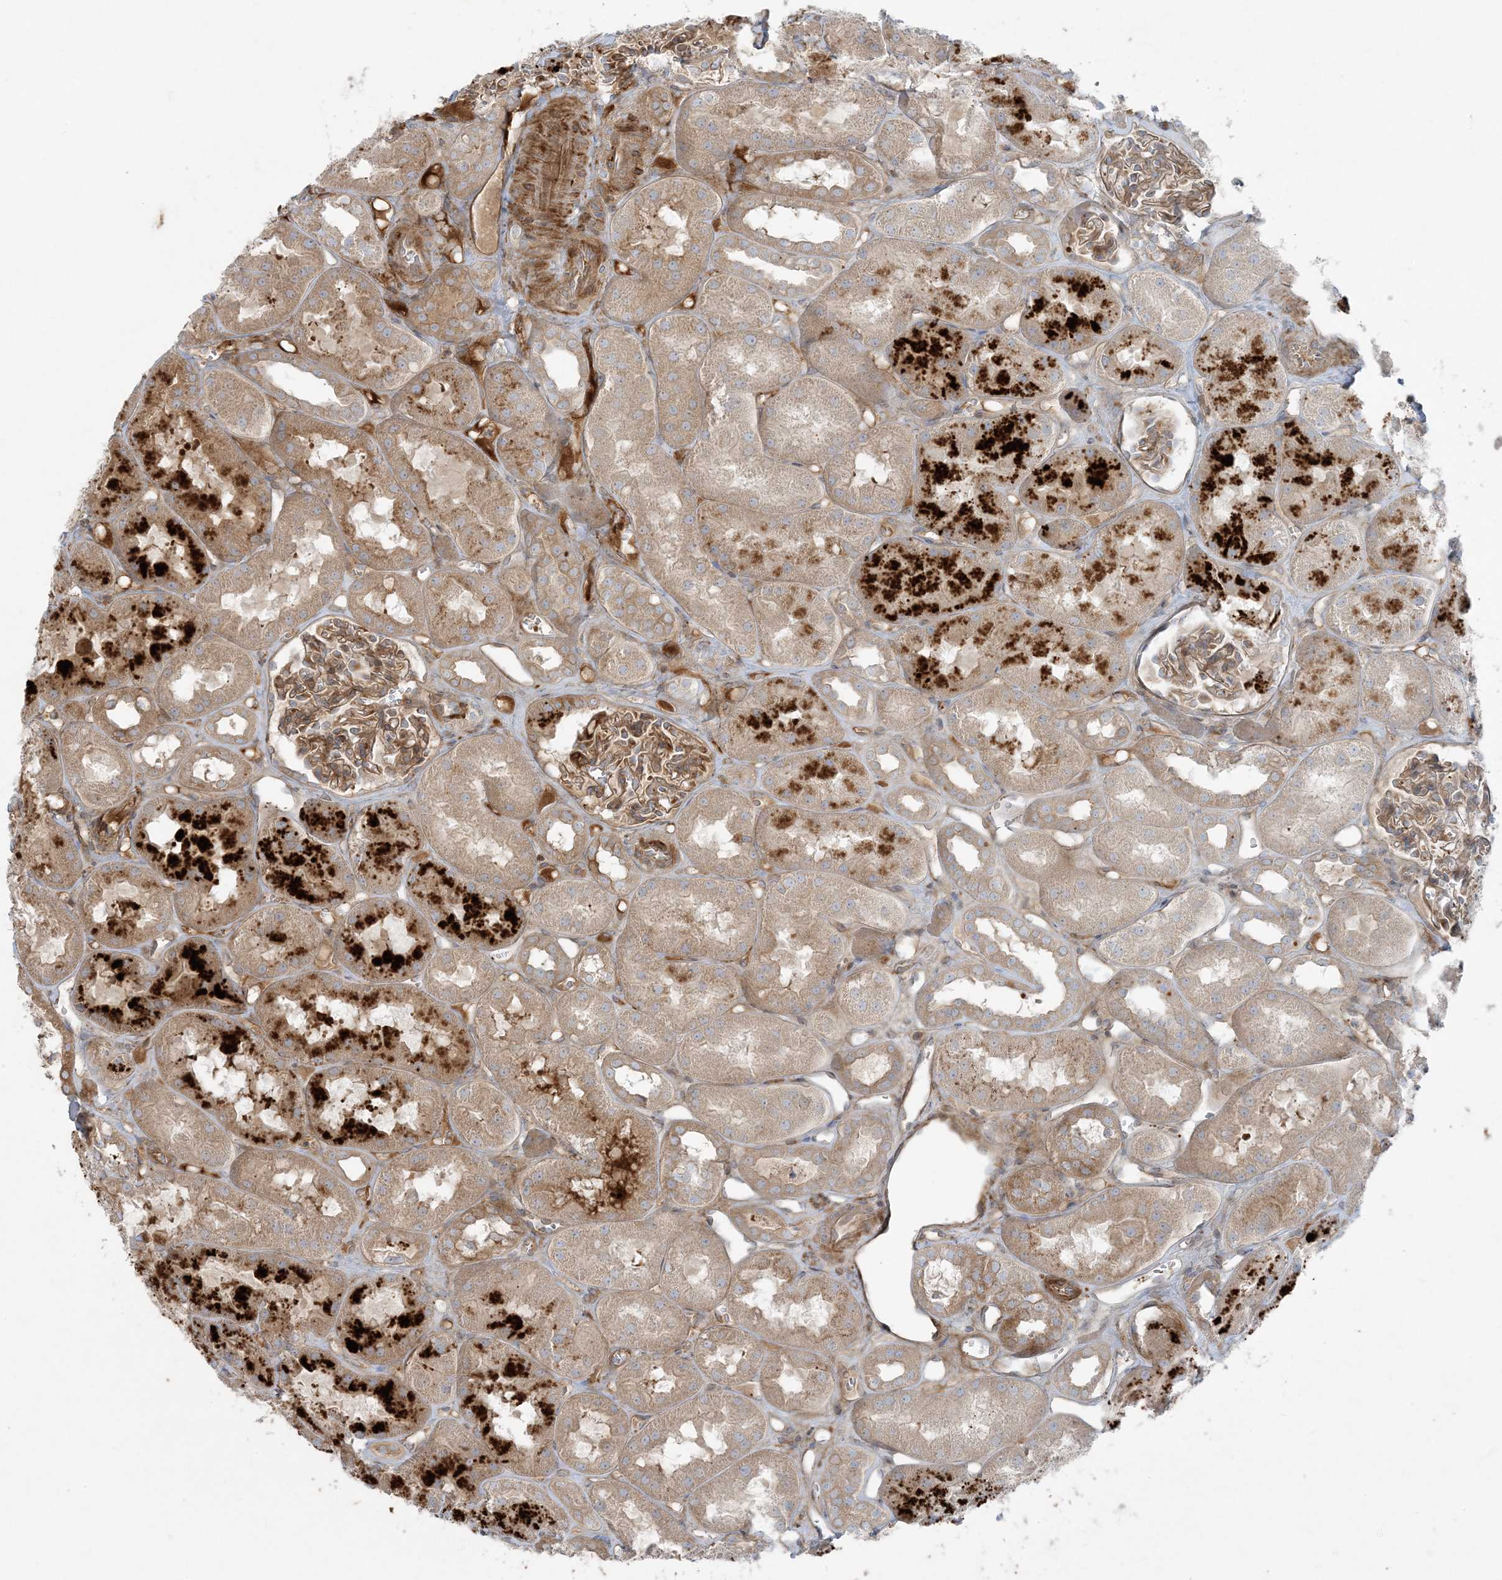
{"staining": {"intensity": "moderate", "quantity": ">75%", "location": "cytoplasmic/membranous"}, "tissue": "kidney", "cell_type": "Cells in glomeruli", "image_type": "normal", "snomed": [{"axis": "morphology", "description": "Normal tissue, NOS"}, {"axis": "topography", "description": "Kidney"}], "caption": "Immunohistochemistry micrograph of unremarkable human kidney stained for a protein (brown), which displays medium levels of moderate cytoplasmic/membranous expression in about >75% of cells in glomeruli.", "gene": "PIK3R4", "patient": {"sex": "male", "age": 16}}